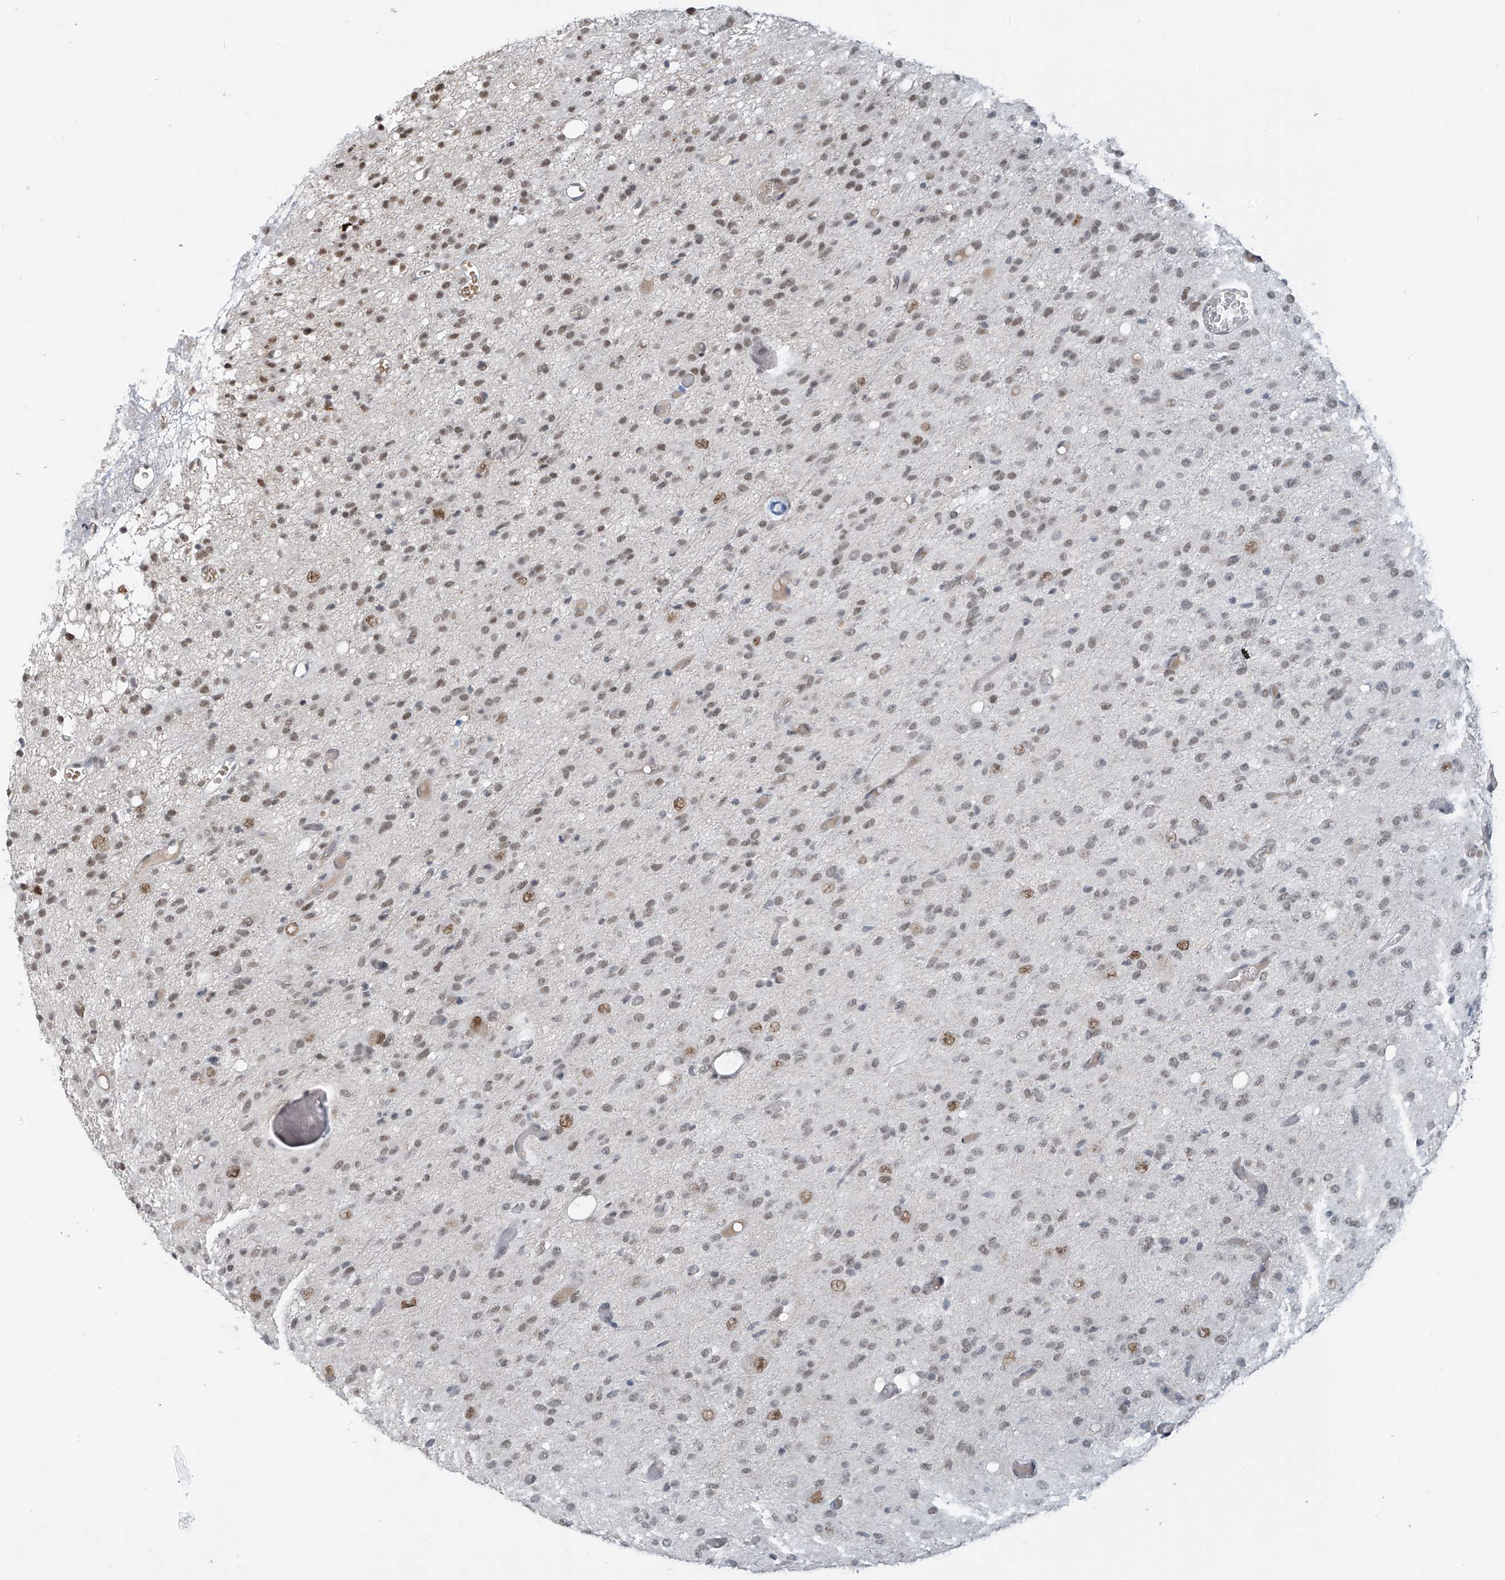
{"staining": {"intensity": "moderate", "quantity": ">75%", "location": "nuclear"}, "tissue": "glioma", "cell_type": "Tumor cells", "image_type": "cancer", "snomed": [{"axis": "morphology", "description": "Glioma, malignant, High grade"}, {"axis": "topography", "description": "Brain"}], "caption": "Immunohistochemistry (IHC) of human glioma exhibits medium levels of moderate nuclear expression in approximately >75% of tumor cells.", "gene": "MCM9", "patient": {"sex": "female", "age": 59}}